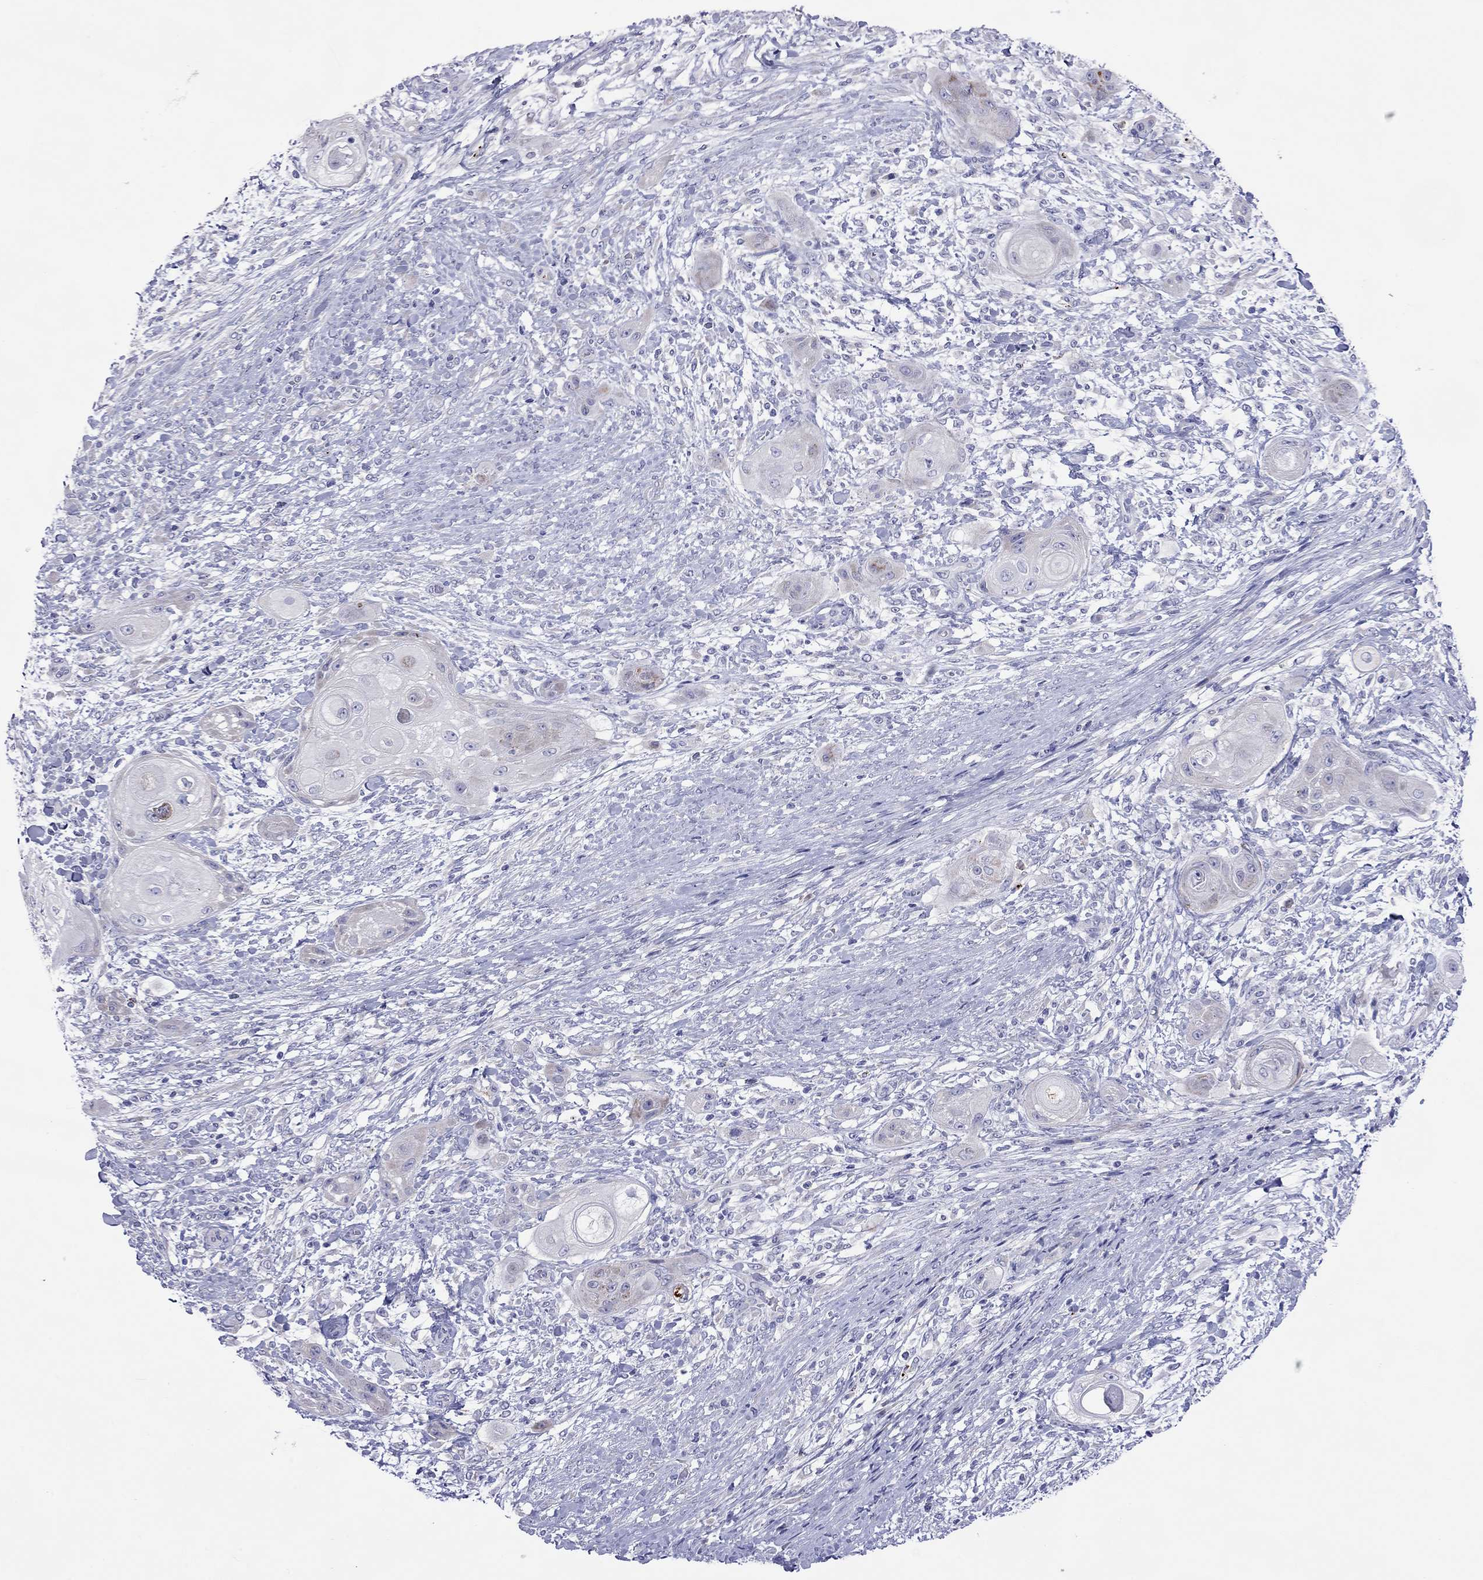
{"staining": {"intensity": "negative", "quantity": "none", "location": "none"}, "tissue": "skin cancer", "cell_type": "Tumor cells", "image_type": "cancer", "snomed": [{"axis": "morphology", "description": "Squamous cell carcinoma, NOS"}, {"axis": "topography", "description": "Skin"}], "caption": "The immunohistochemistry image has no significant positivity in tumor cells of skin cancer tissue.", "gene": "COL9A1", "patient": {"sex": "male", "age": 62}}